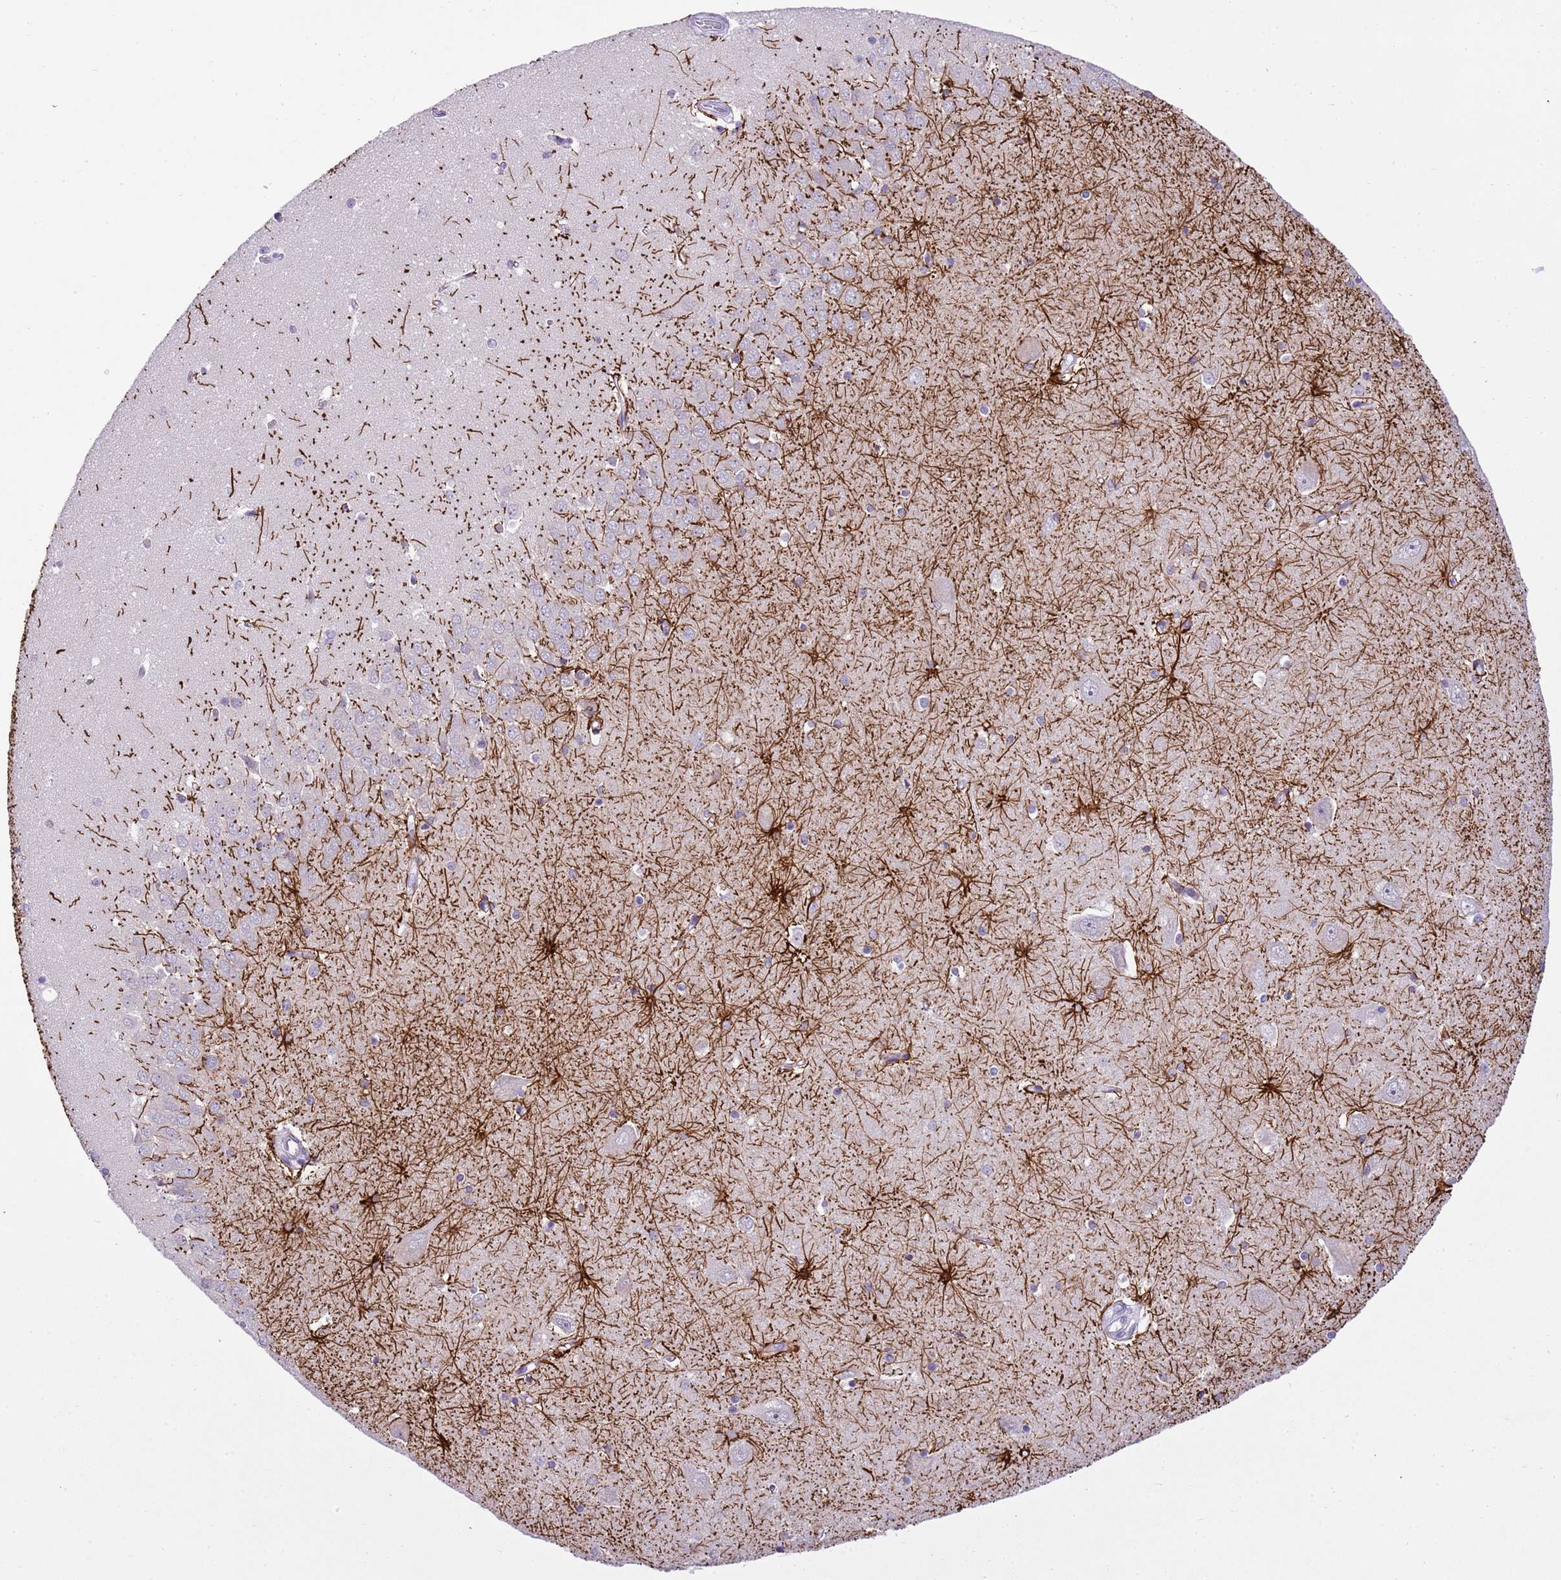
{"staining": {"intensity": "strong", "quantity": "<25%", "location": "cytoplasmic/membranous"}, "tissue": "hippocampus", "cell_type": "Glial cells", "image_type": "normal", "snomed": [{"axis": "morphology", "description": "Normal tissue, NOS"}, {"axis": "topography", "description": "Hippocampus"}], "caption": "Immunohistochemistry histopathology image of normal human hippocampus stained for a protein (brown), which demonstrates medium levels of strong cytoplasmic/membranous expression in about <25% of glial cells.", "gene": "XPO7", "patient": {"sex": "male", "age": 45}}